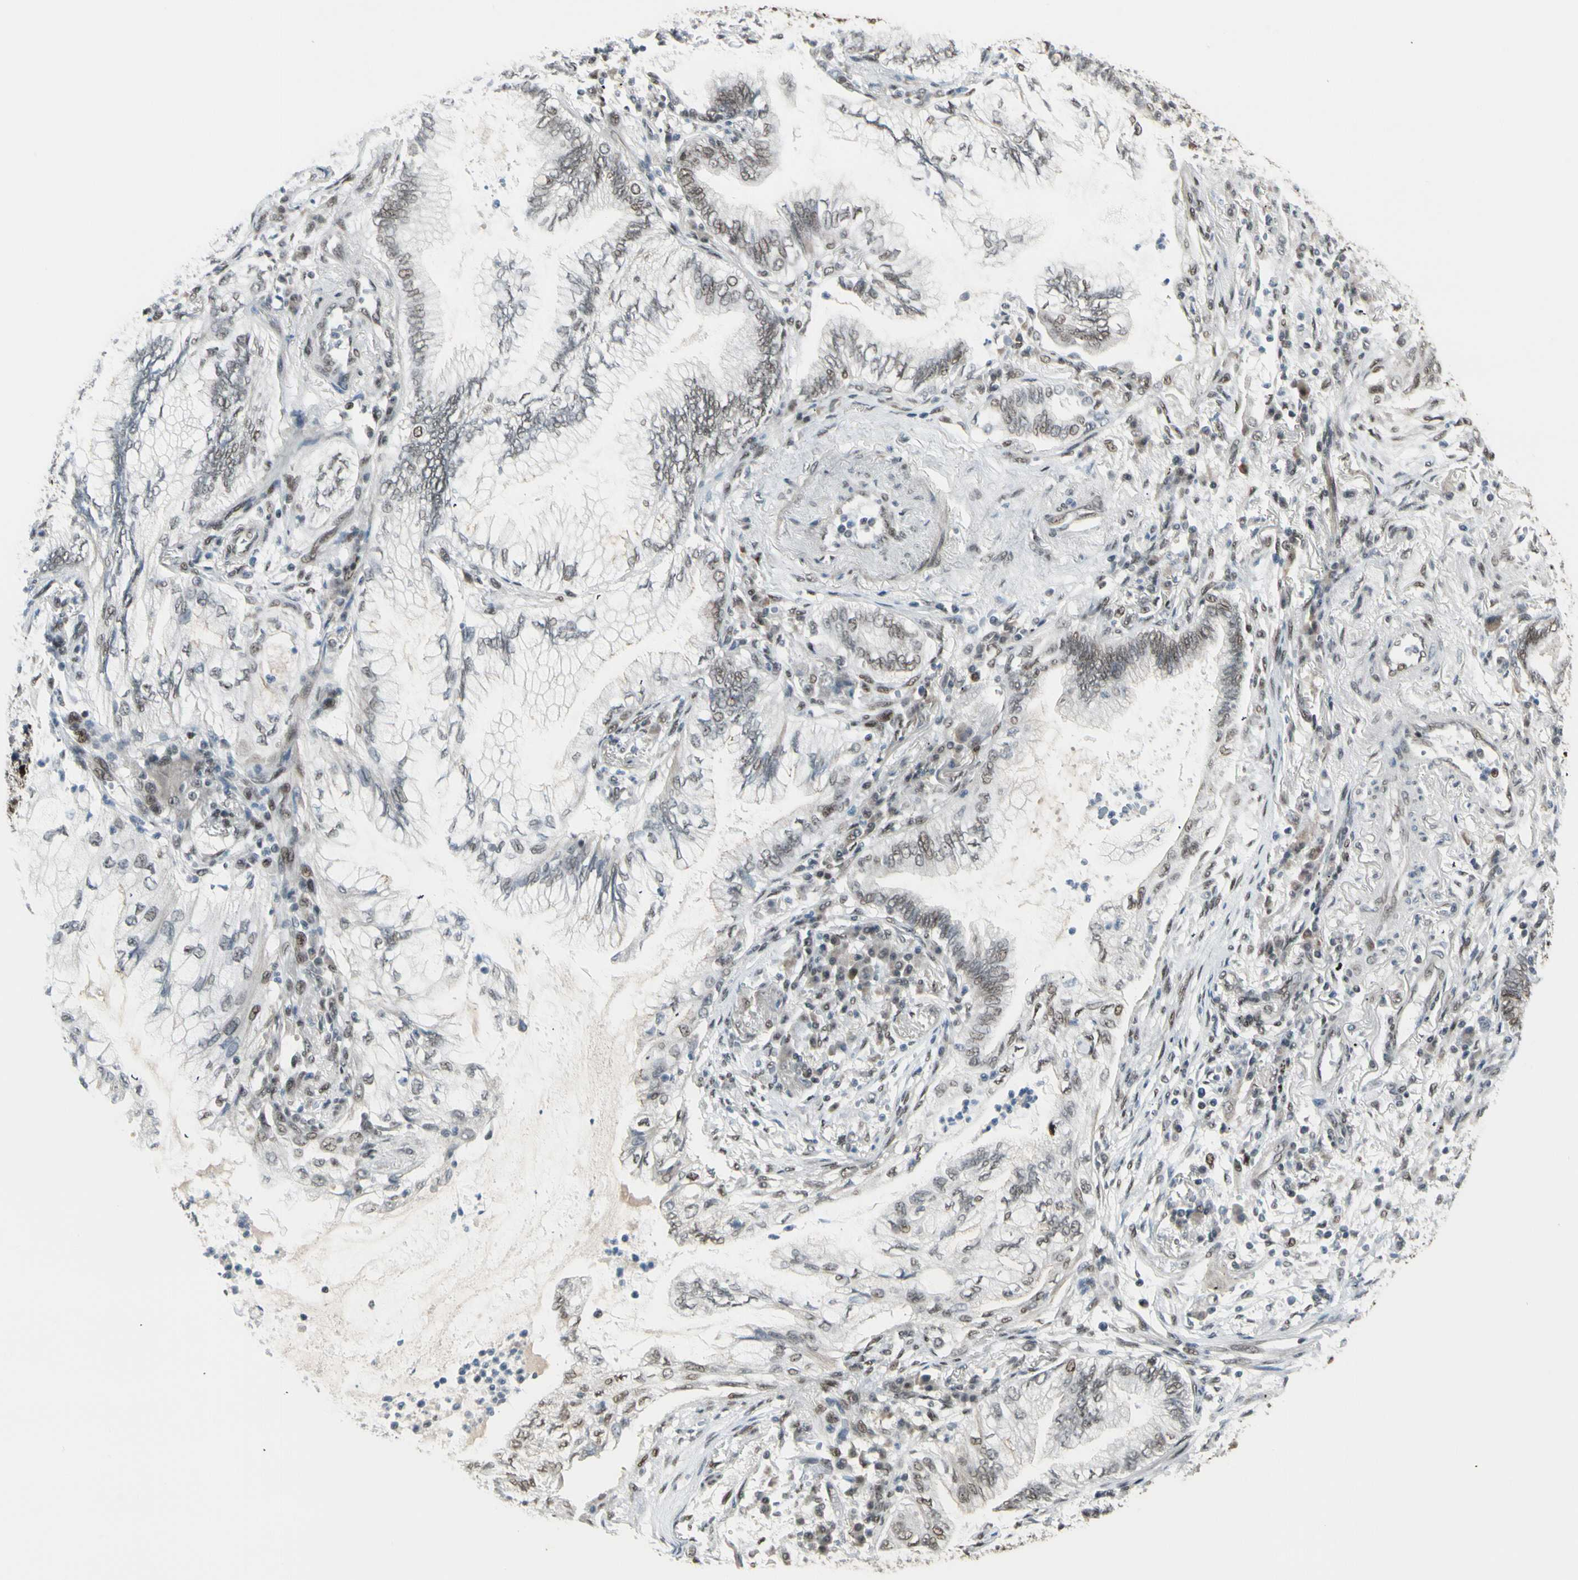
{"staining": {"intensity": "weak", "quantity": ">75%", "location": "nuclear"}, "tissue": "lung cancer", "cell_type": "Tumor cells", "image_type": "cancer", "snomed": [{"axis": "morphology", "description": "Normal tissue, NOS"}, {"axis": "morphology", "description": "Adenocarcinoma, NOS"}, {"axis": "topography", "description": "Bronchus"}, {"axis": "topography", "description": "Lung"}], "caption": "Immunohistochemical staining of human lung adenocarcinoma exhibits weak nuclear protein positivity in approximately >75% of tumor cells.", "gene": "CHAMP1", "patient": {"sex": "female", "age": 70}}